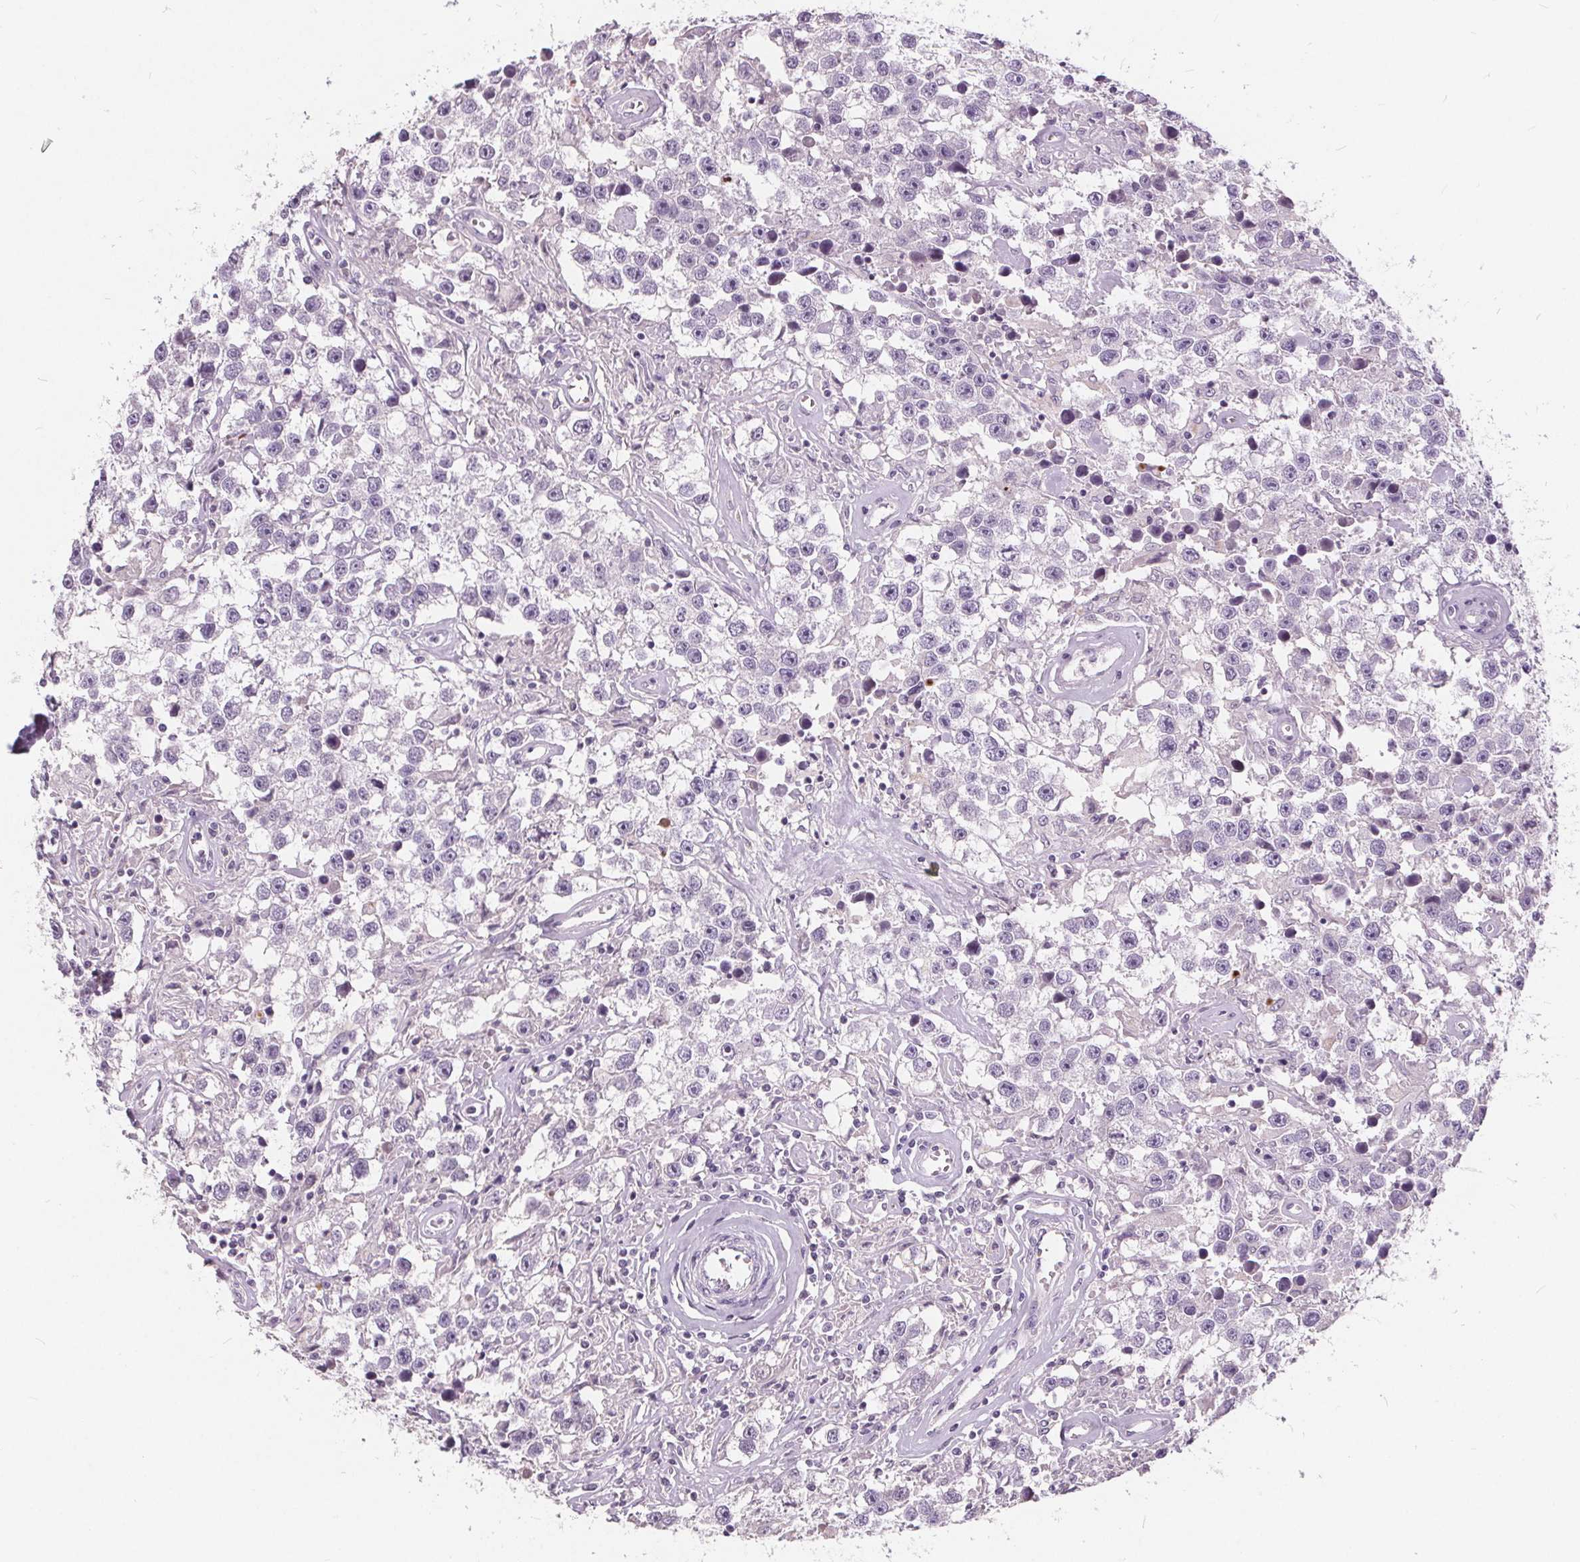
{"staining": {"intensity": "negative", "quantity": "none", "location": "none"}, "tissue": "testis cancer", "cell_type": "Tumor cells", "image_type": "cancer", "snomed": [{"axis": "morphology", "description": "Seminoma, NOS"}, {"axis": "topography", "description": "Testis"}], "caption": "IHC micrograph of testis cancer stained for a protein (brown), which displays no positivity in tumor cells.", "gene": "PLA2G2E", "patient": {"sex": "male", "age": 43}}